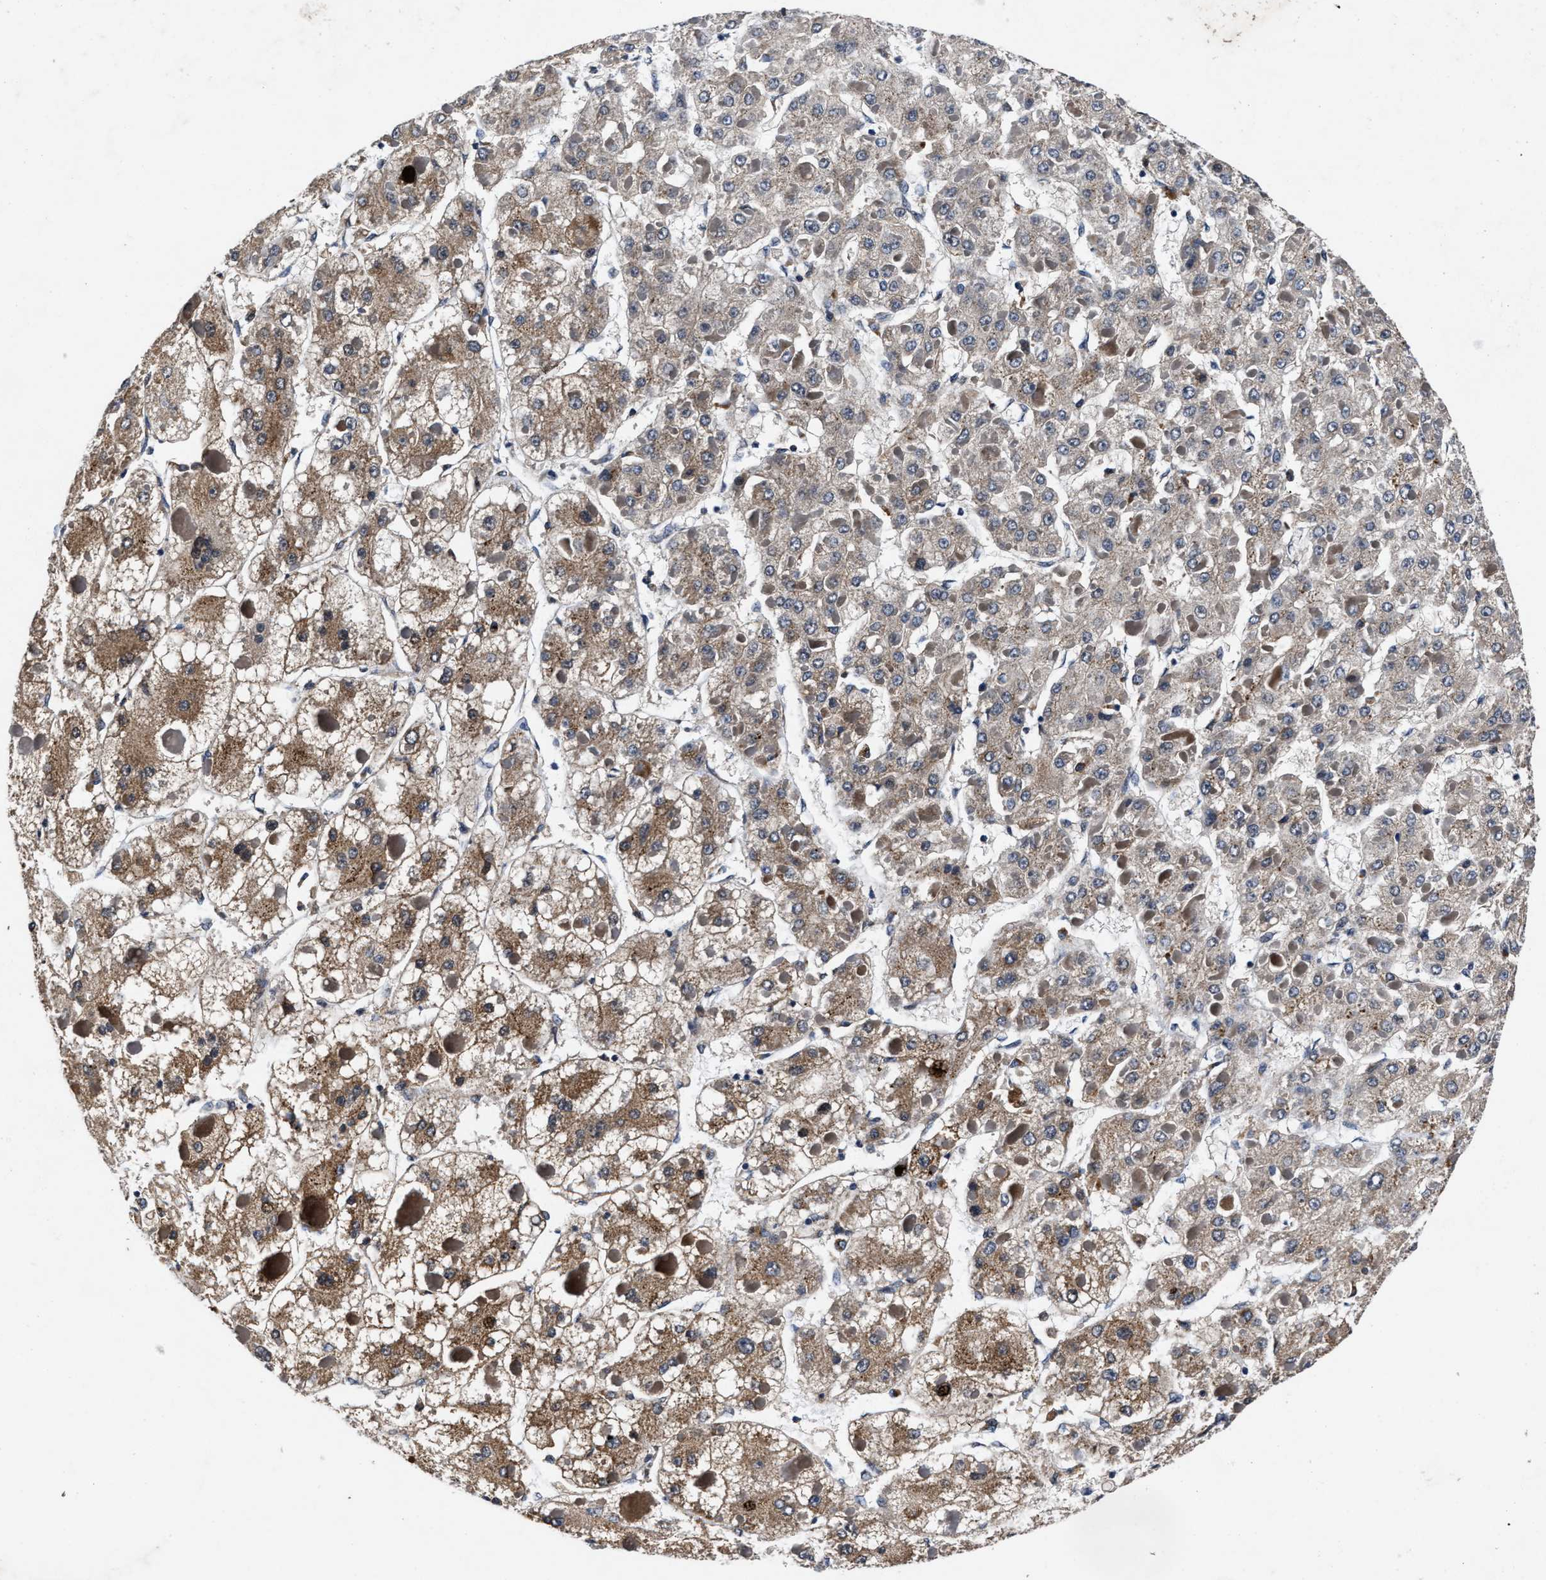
{"staining": {"intensity": "moderate", "quantity": ">75%", "location": "cytoplasmic/membranous"}, "tissue": "liver cancer", "cell_type": "Tumor cells", "image_type": "cancer", "snomed": [{"axis": "morphology", "description": "Carcinoma, Hepatocellular, NOS"}, {"axis": "topography", "description": "Liver"}], "caption": "A brown stain highlights moderate cytoplasmic/membranous staining of a protein in human liver cancer (hepatocellular carcinoma) tumor cells. Nuclei are stained in blue.", "gene": "TMEM53", "patient": {"sex": "female", "age": 73}}